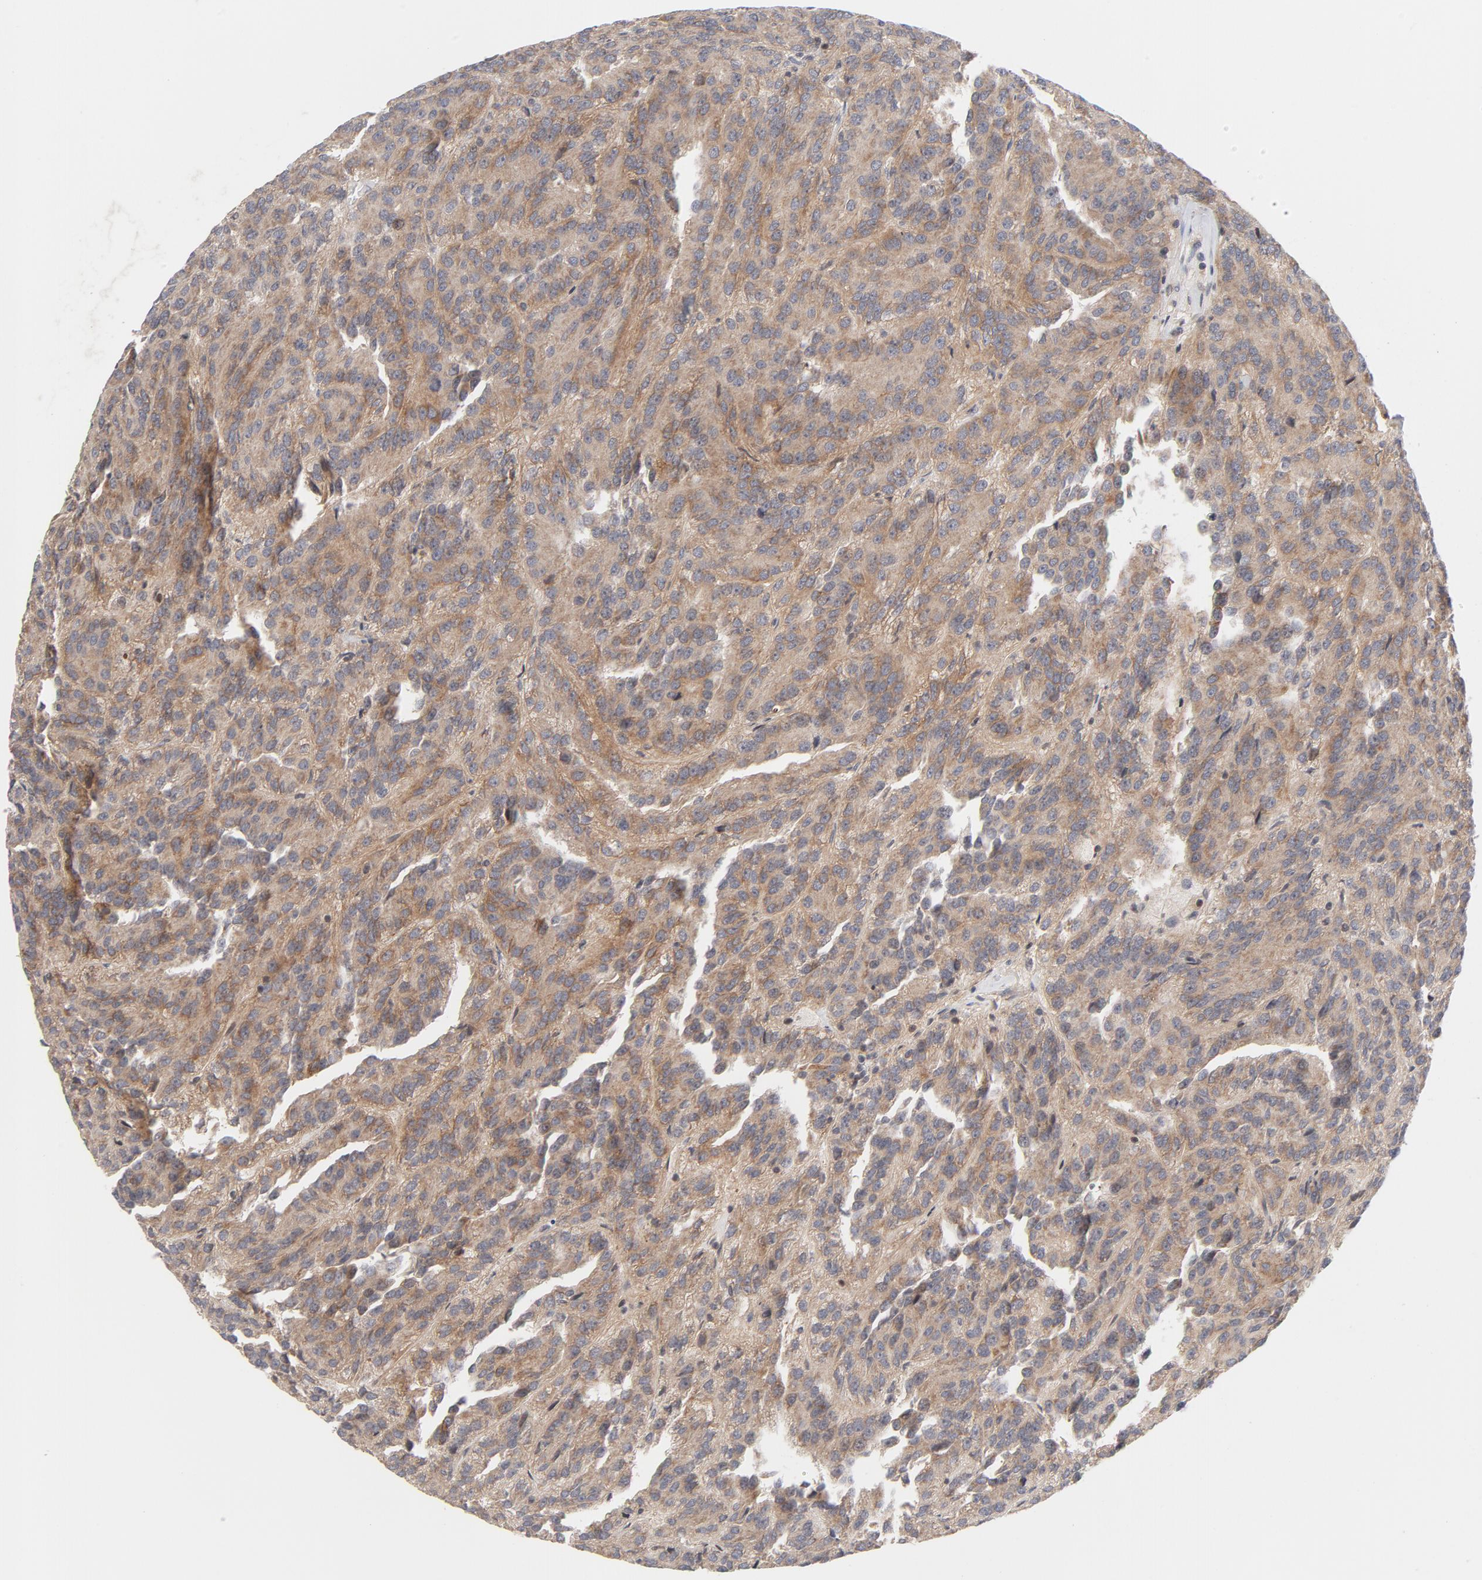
{"staining": {"intensity": "moderate", "quantity": ">75%", "location": "cytoplasmic/membranous"}, "tissue": "renal cancer", "cell_type": "Tumor cells", "image_type": "cancer", "snomed": [{"axis": "morphology", "description": "Adenocarcinoma, NOS"}, {"axis": "topography", "description": "Kidney"}], "caption": "Renal cancer (adenocarcinoma) stained with immunohistochemistry (IHC) reveals moderate cytoplasmic/membranous positivity in approximately >75% of tumor cells. (Brightfield microscopy of DAB IHC at high magnification).", "gene": "DNAAF2", "patient": {"sex": "male", "age": 46}}